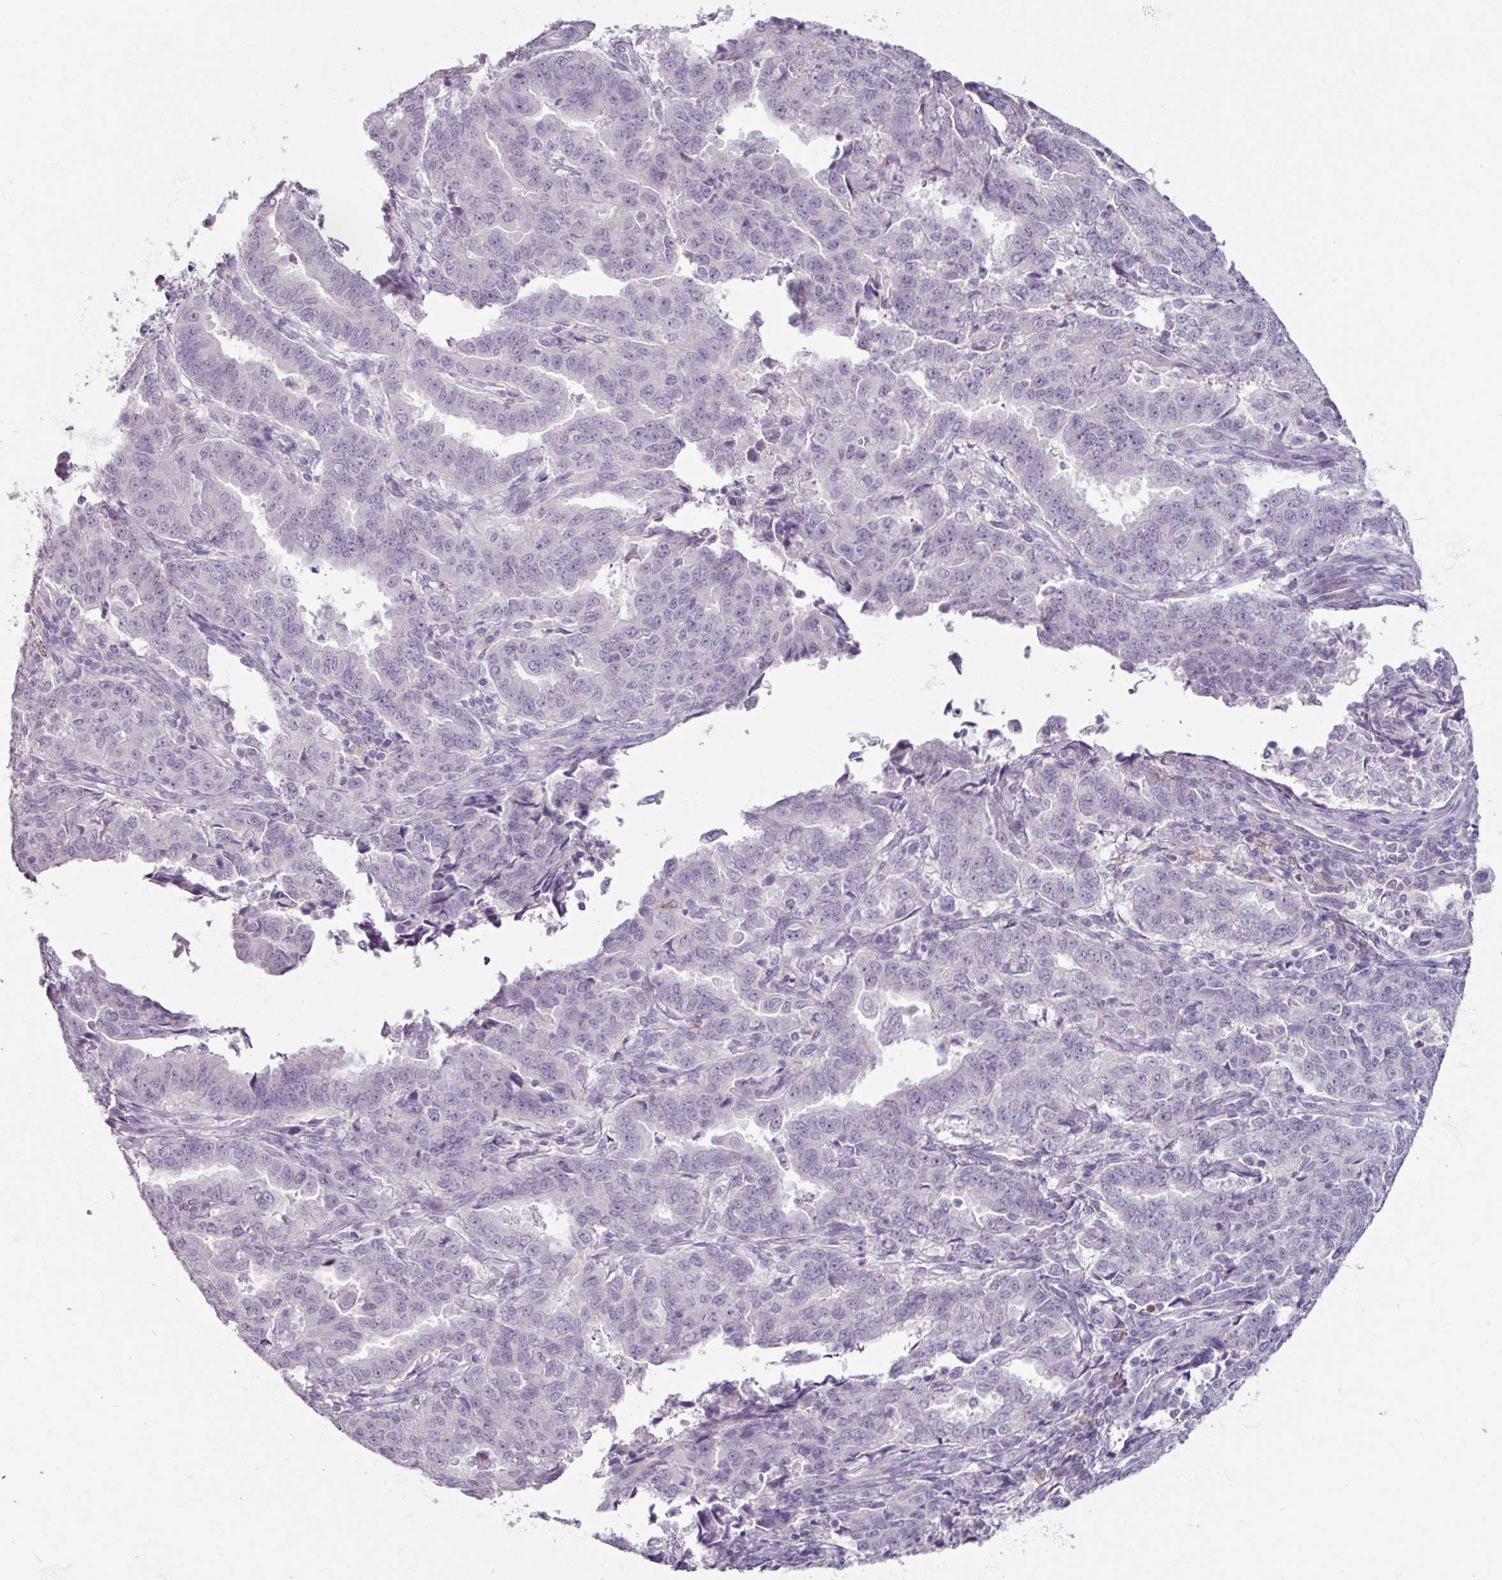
{"staining": {"intensity": "negative", "quantity": "none", "location": "none"}, "tissue": "endometrial cancer", "cell_type": "Tumor cells", "image_type": "cancer", "snomed": [{"axis": "morphology", "description": "Adenocarcinoma, NOS"}, {"axis": "topography", "description": "Endometrium"}], "caption": "Tumor cells show no significant positivity in endometrial adenocarcinoma. (DAB (3,3'-diaminobenzidine) immunohistochemistry (IHC), high magnification).", "gene": "SLC27A5", "patient": {"sex": "female", "age": 50}}